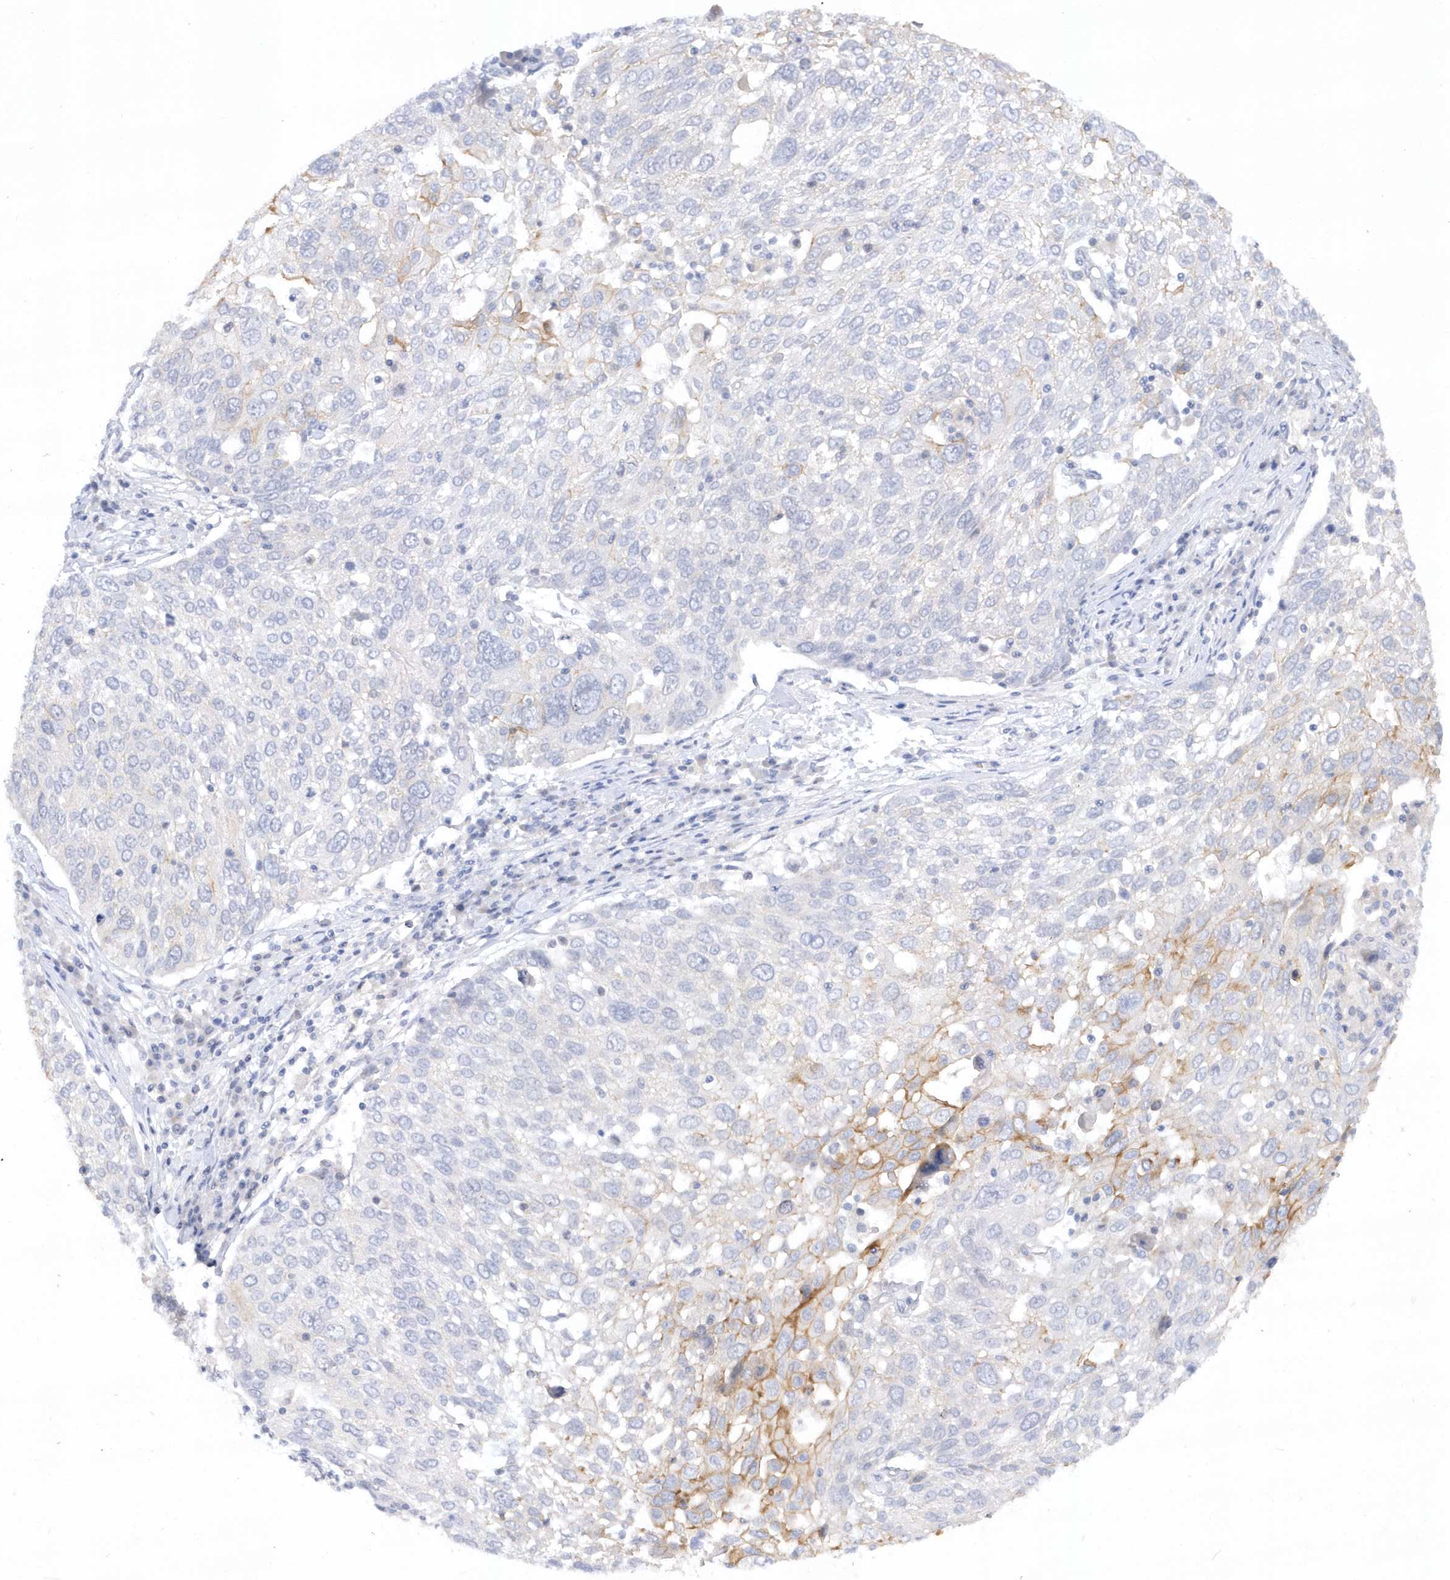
{"staining": {"intensity": "moderate", "quantity": "<25%", "location": "cytoplasmic/membranous"}, "tissue": "lung cancer", "cell_type": "Tumor cells", "image_type": "cancer", "snomed": [{"axis": "morphology", "description": "Squamous cell carcinoma, NOS"}, {"axis": "topography", "description": "Lung"}], "caption": "Immunohistochemical staining of squamous cell carcinoma (lung) displays moderate cytoplasmic/membranous protein staining in about <25% of tumor cells.", "gene": "RPE", "patient": {"sex": "male", "age": 65}}